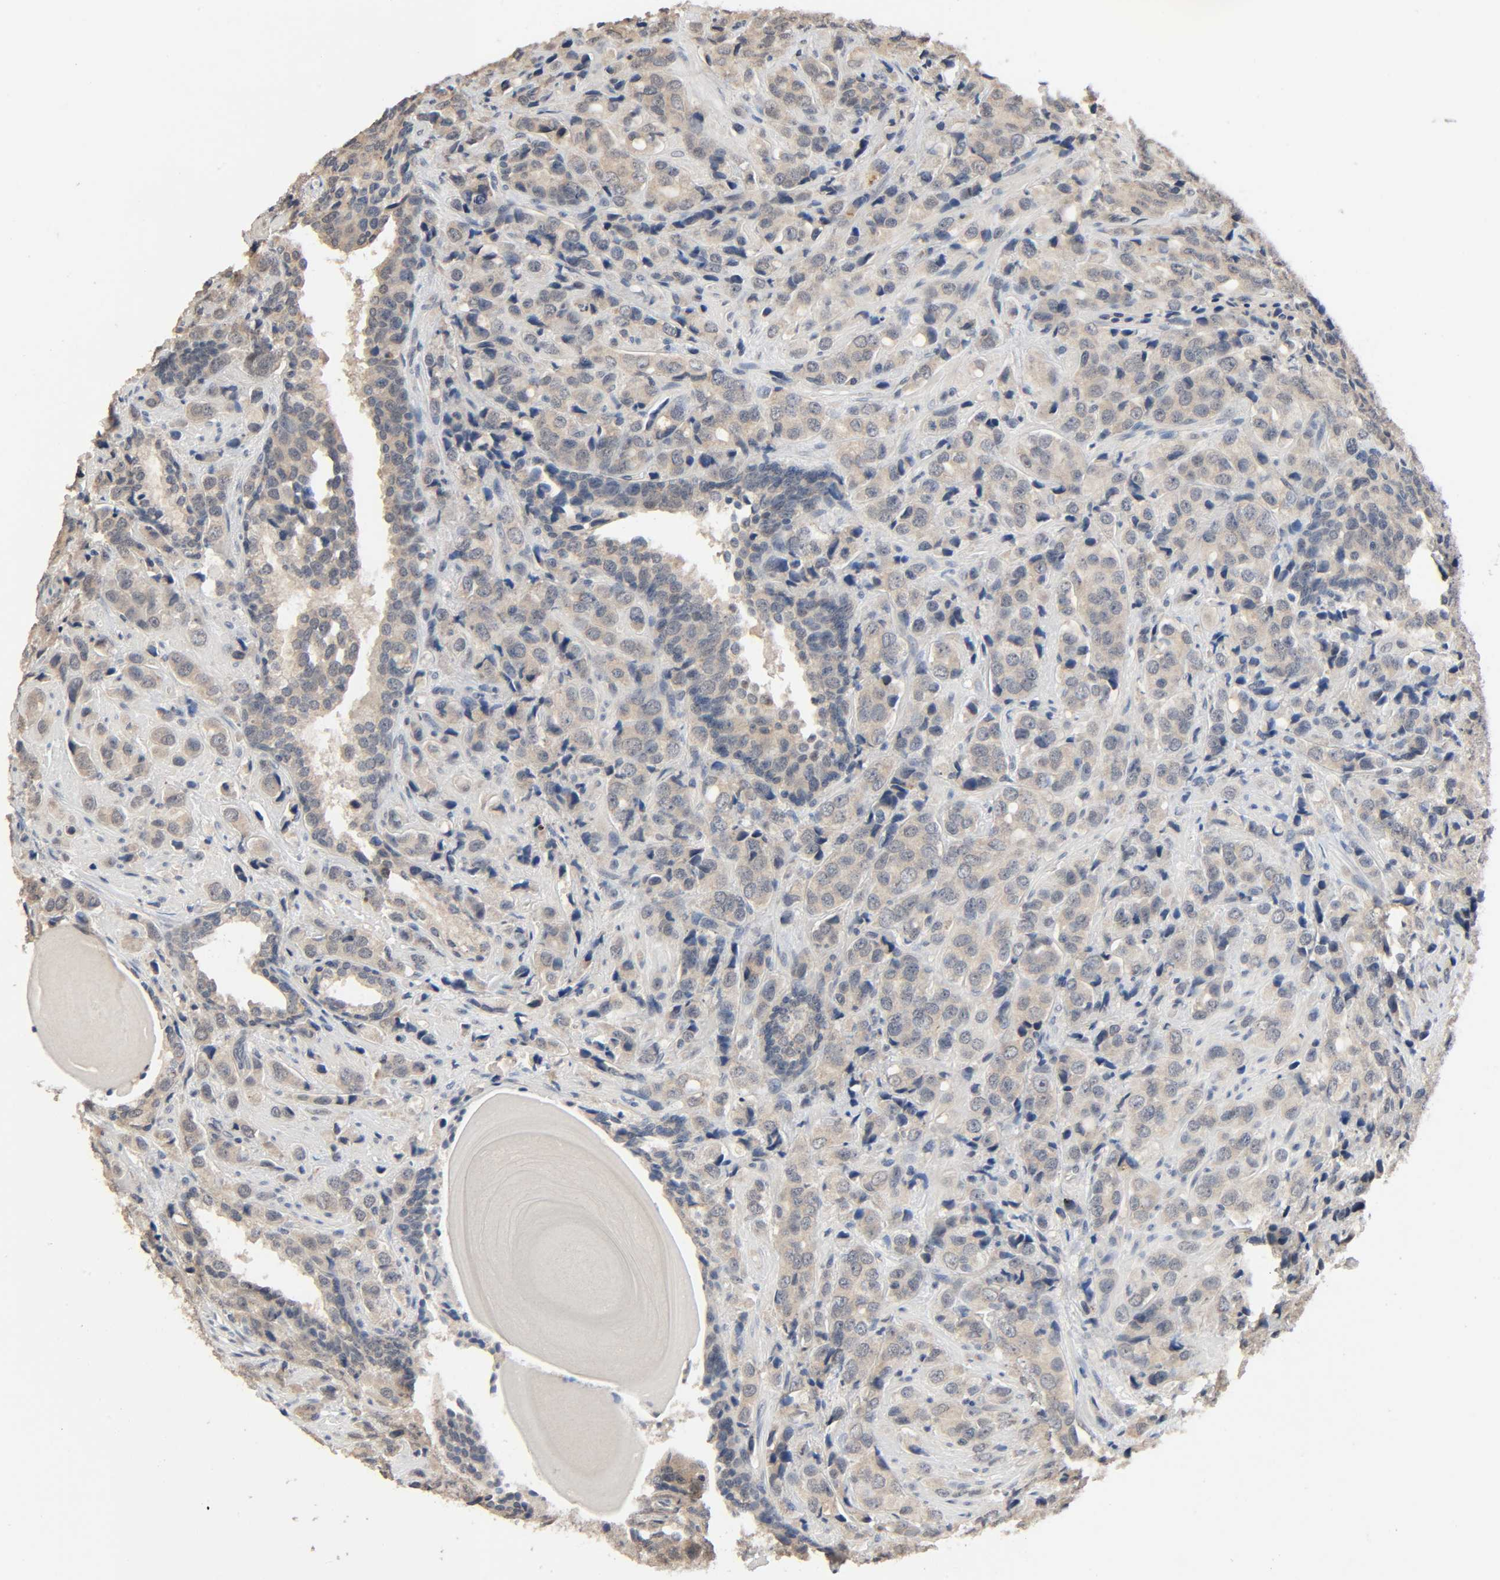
{"staining": {"intensity": "weak", "quantity": "25%-75%", "location": "cytoplasmic/membranous"}, "tissue": "prostate cancer", "cell_type": "Tumor cells", "image_type": "cancer", "snomed": [{"axis": "morphology", "description": "Adenocarcinoma, High grade"}, {"axis": "topography", "description": "Prostate"}], "caption": "This is a micrograph of immunohistochemistry (IHC) staining of prostate cancer (high-grade adenocarcinoma), which shows weak staining in the cytoplasmic/membranous of tumor cells.", "gene": "MAGEA8", "patient": {"sex": "male", "age": 70}}